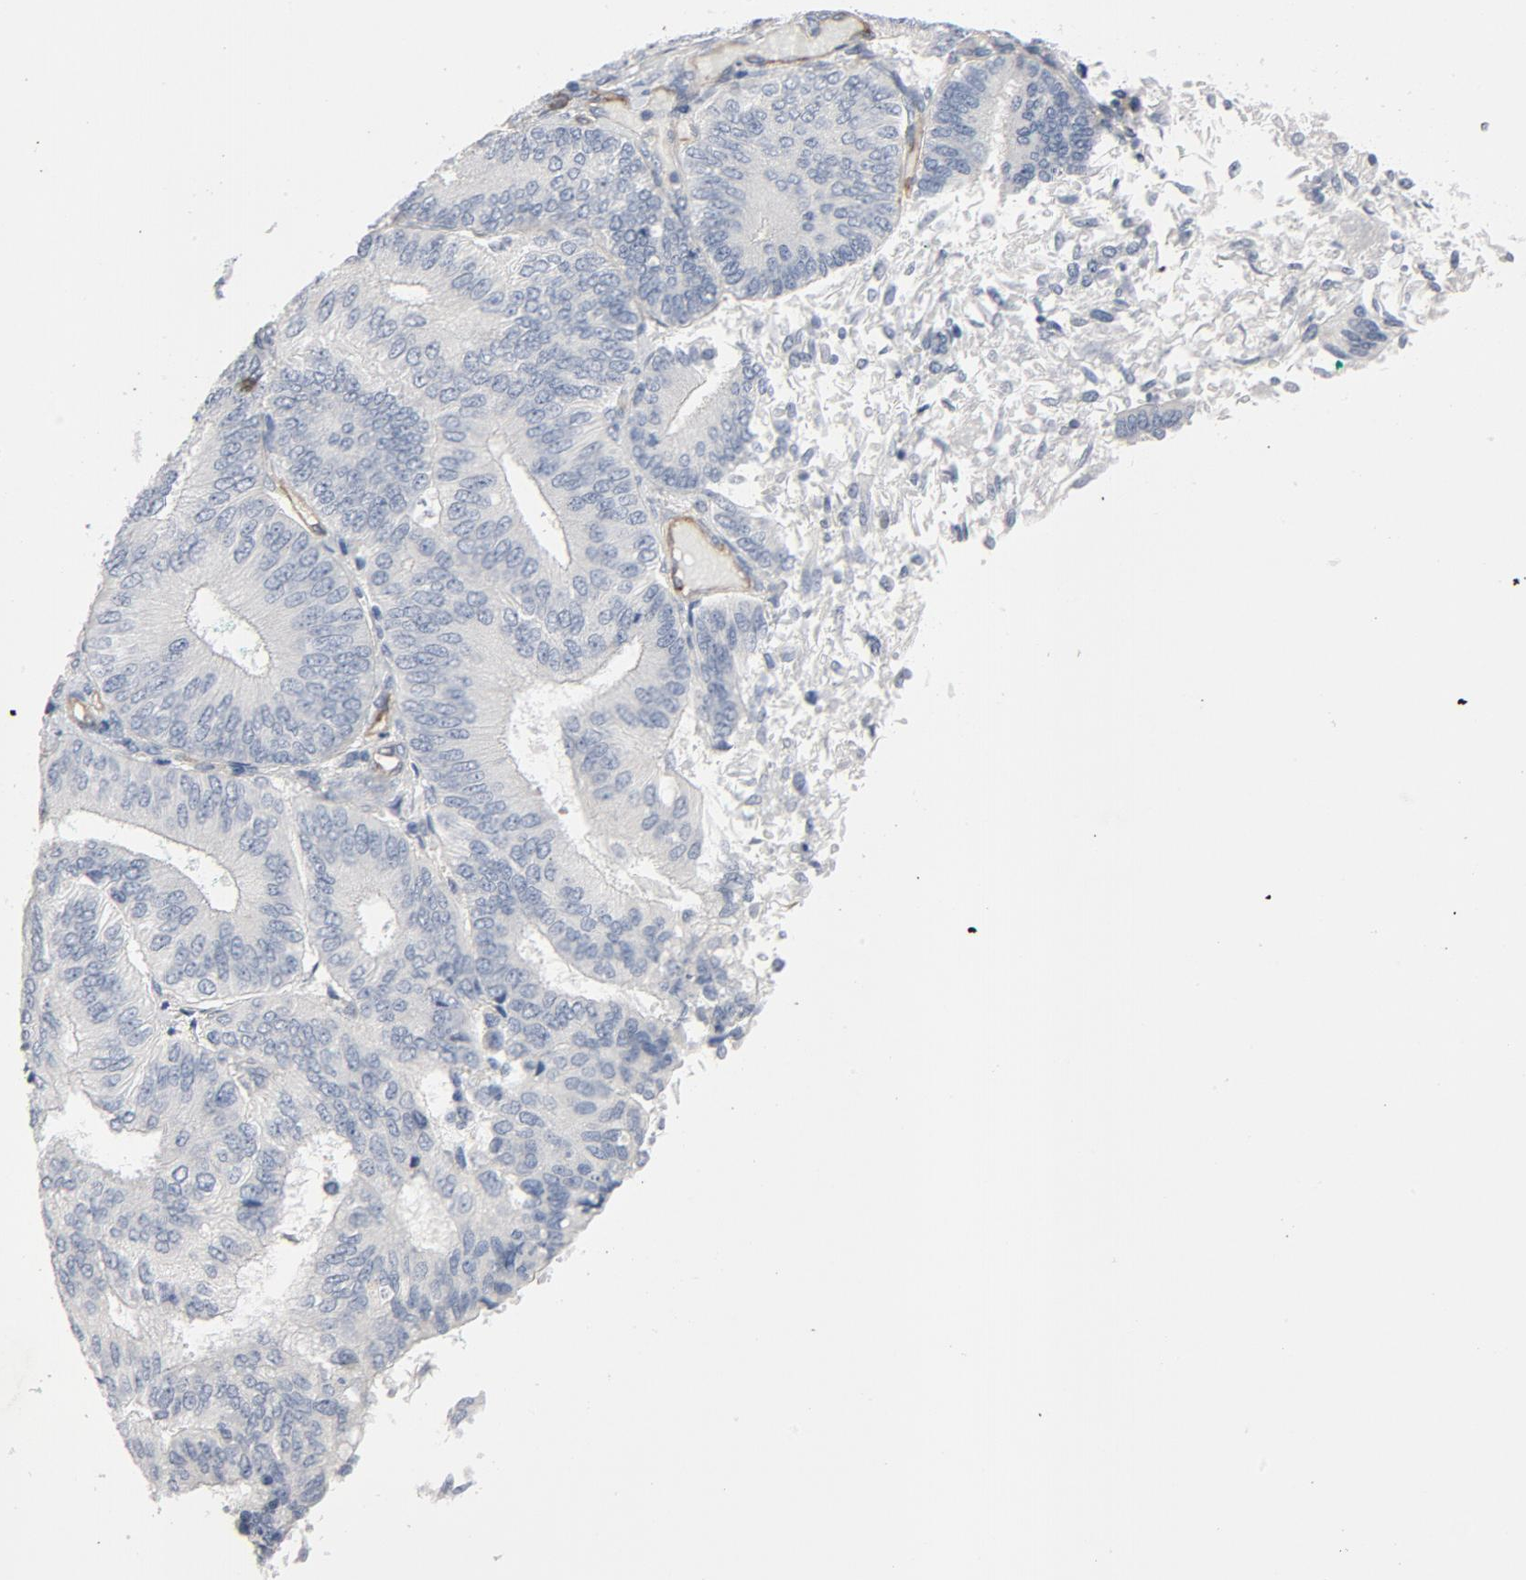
{"staining": {"intensity": "negative", "quantity": "none", "location": "none"}, "tissue": "endometrial cancer", "cell_type": "Tumor cells", "image_type": "cancer", "snomed": [{"axis": "morphology", "description": "Adenocarcinoma, NOS"}, {"axis": "topography", "description": "Endometrium"}], "caption": "Immunohistochemical staining of endometrial adenocarcinoma reveals no significant staining in tumor cells.", "gene": "KDR", "patient": {"sex": "female", "age": 55}}